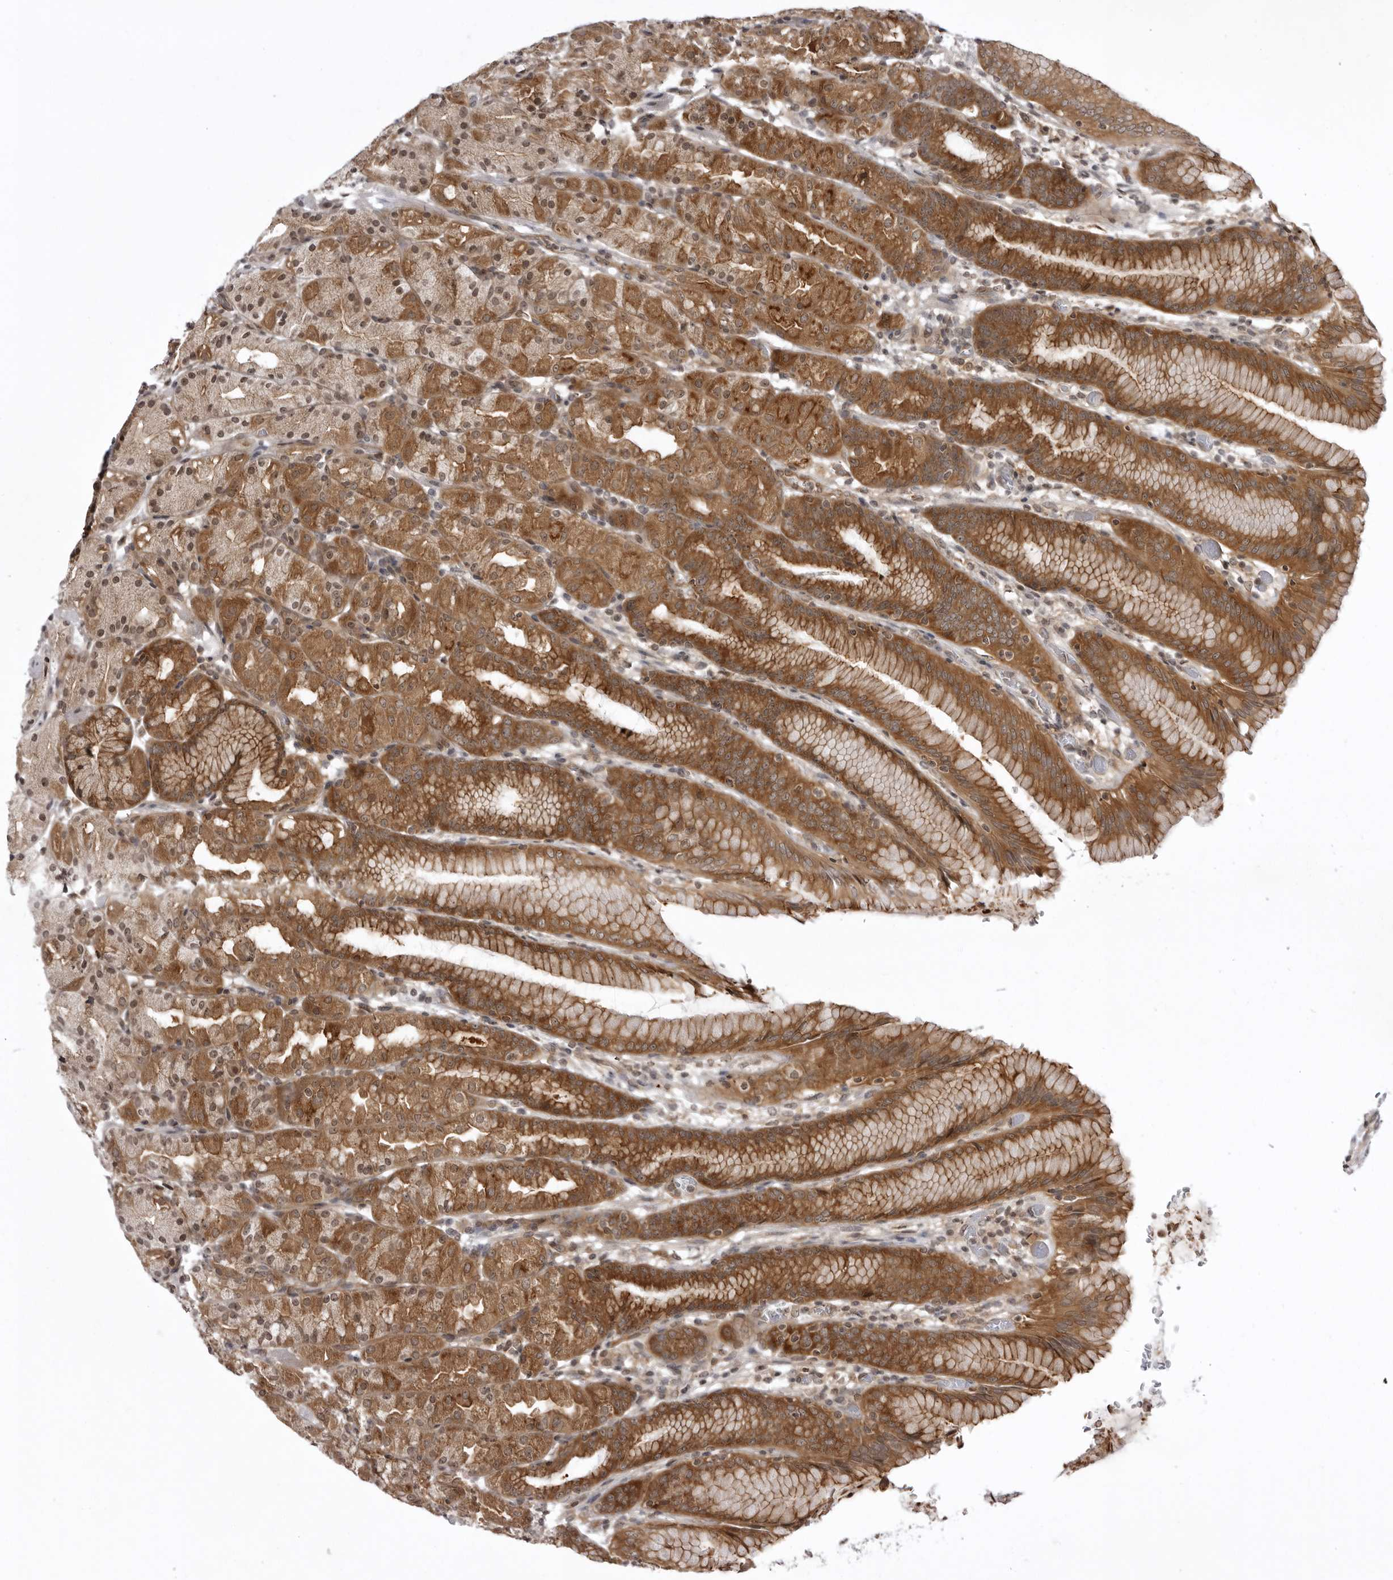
{"staining": {"intensity": "moderate", "quantity": ">75%", "location": "cytoplasmic/membranous"}, "tissue": "stomach", "cell_type": "Glandular cells", "image_type": "normal", "snomed": [{"axis": "morphology", "description": "Normal tissue, NOS"}, {"axis": "topography", "description": "Stomach, upper"}], "caption": "Immunohistochemical staining of benign human stomach displays moderate cytoplasmic/membranous protein expression in about >75% of glandular cells.", "gene": "USP43", "patient": {"sex": "male", "age": 48}}